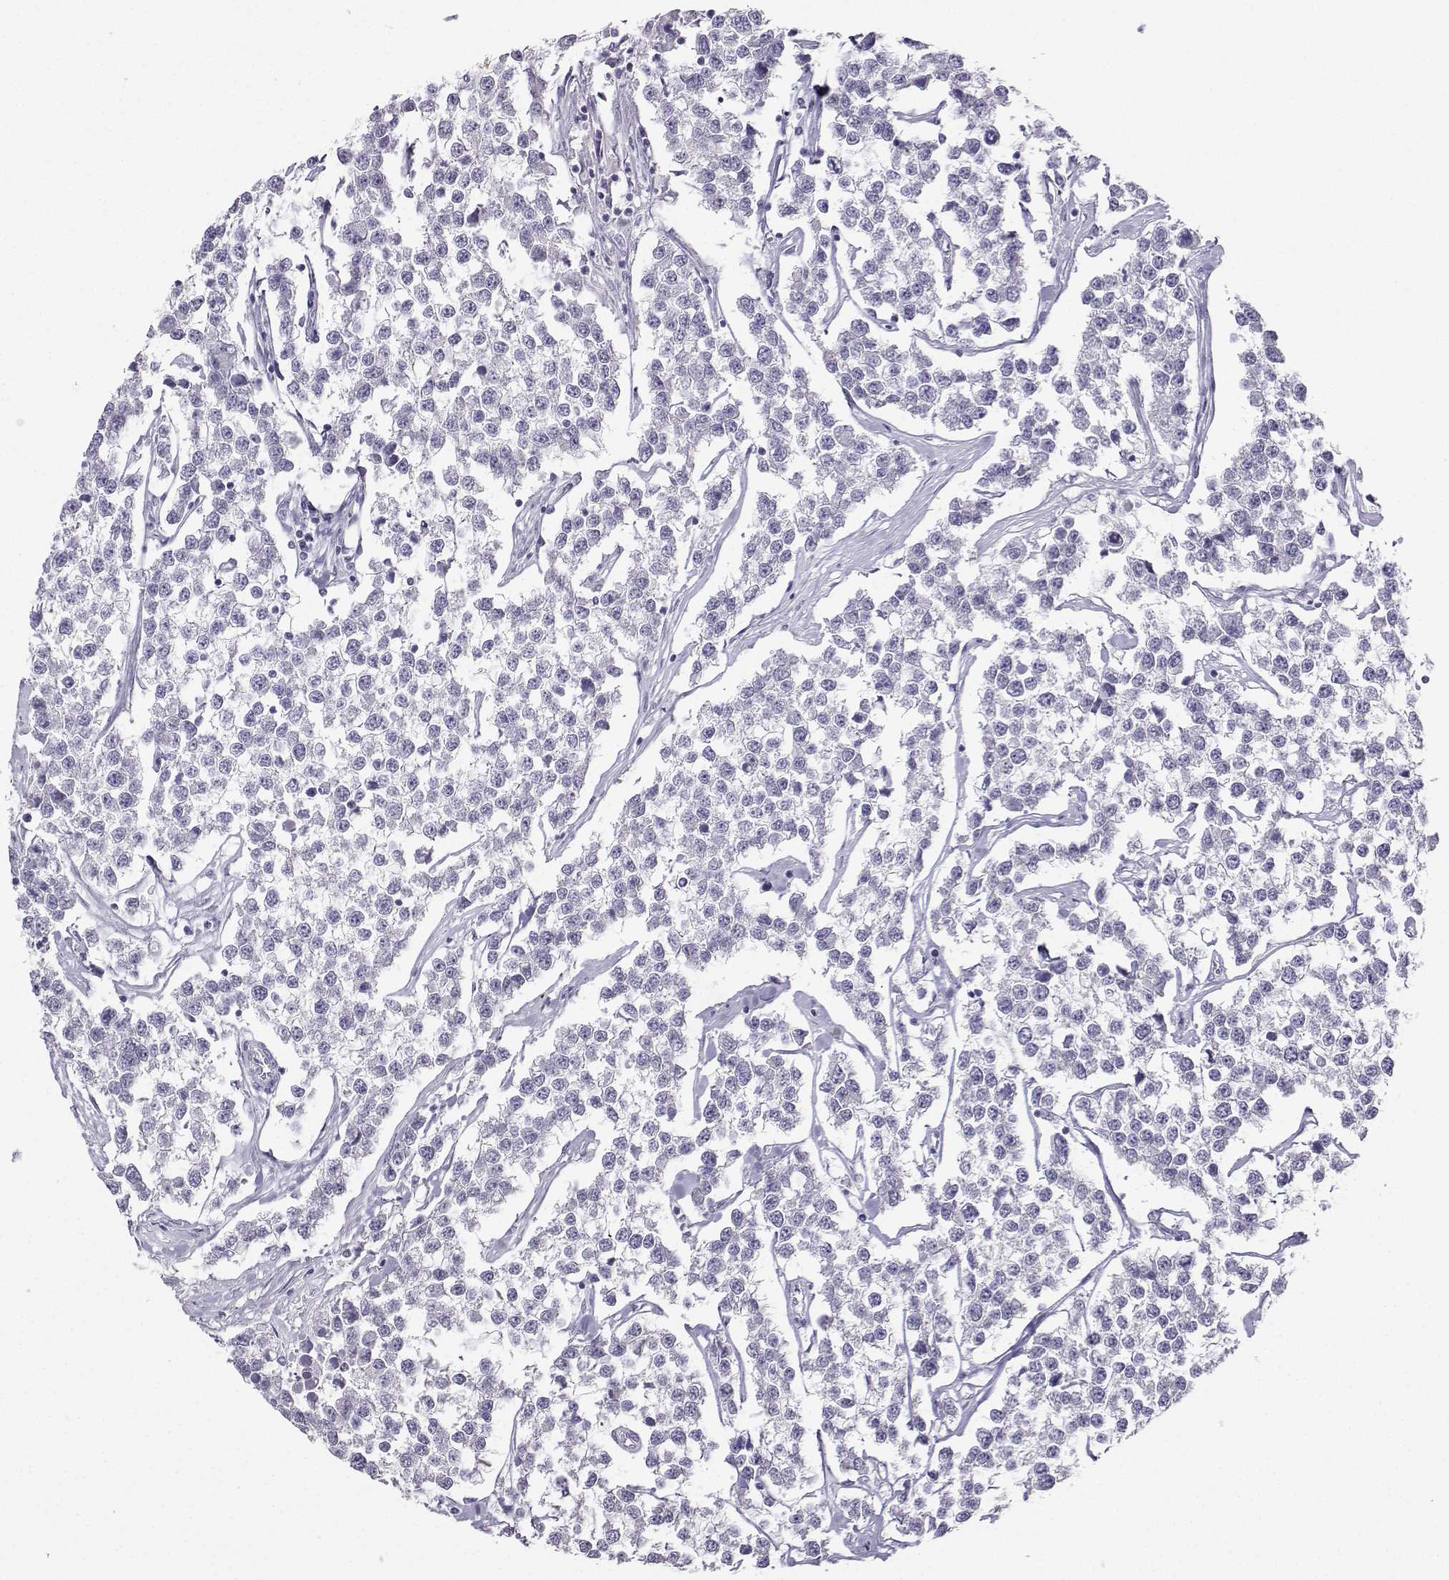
{"staining": {"intensity": "negative", "quantity": "none", "location": "none"}, "tissue": "testis cancer", "cell_type": "Tumor cells", "image_type": "cancer", "snomed": [{"axis": "morphology", "description": "Seminoma, NOS"}, {"axis": "topography", "description": "Testis"}], "caption": "Human testis cancer (seminoma) stained for a protein using immunohistochemistry (IHC) shows no positivity in tumor cells.", "gene": "AVP", "patient": {"sex": "male", "age": 59}}